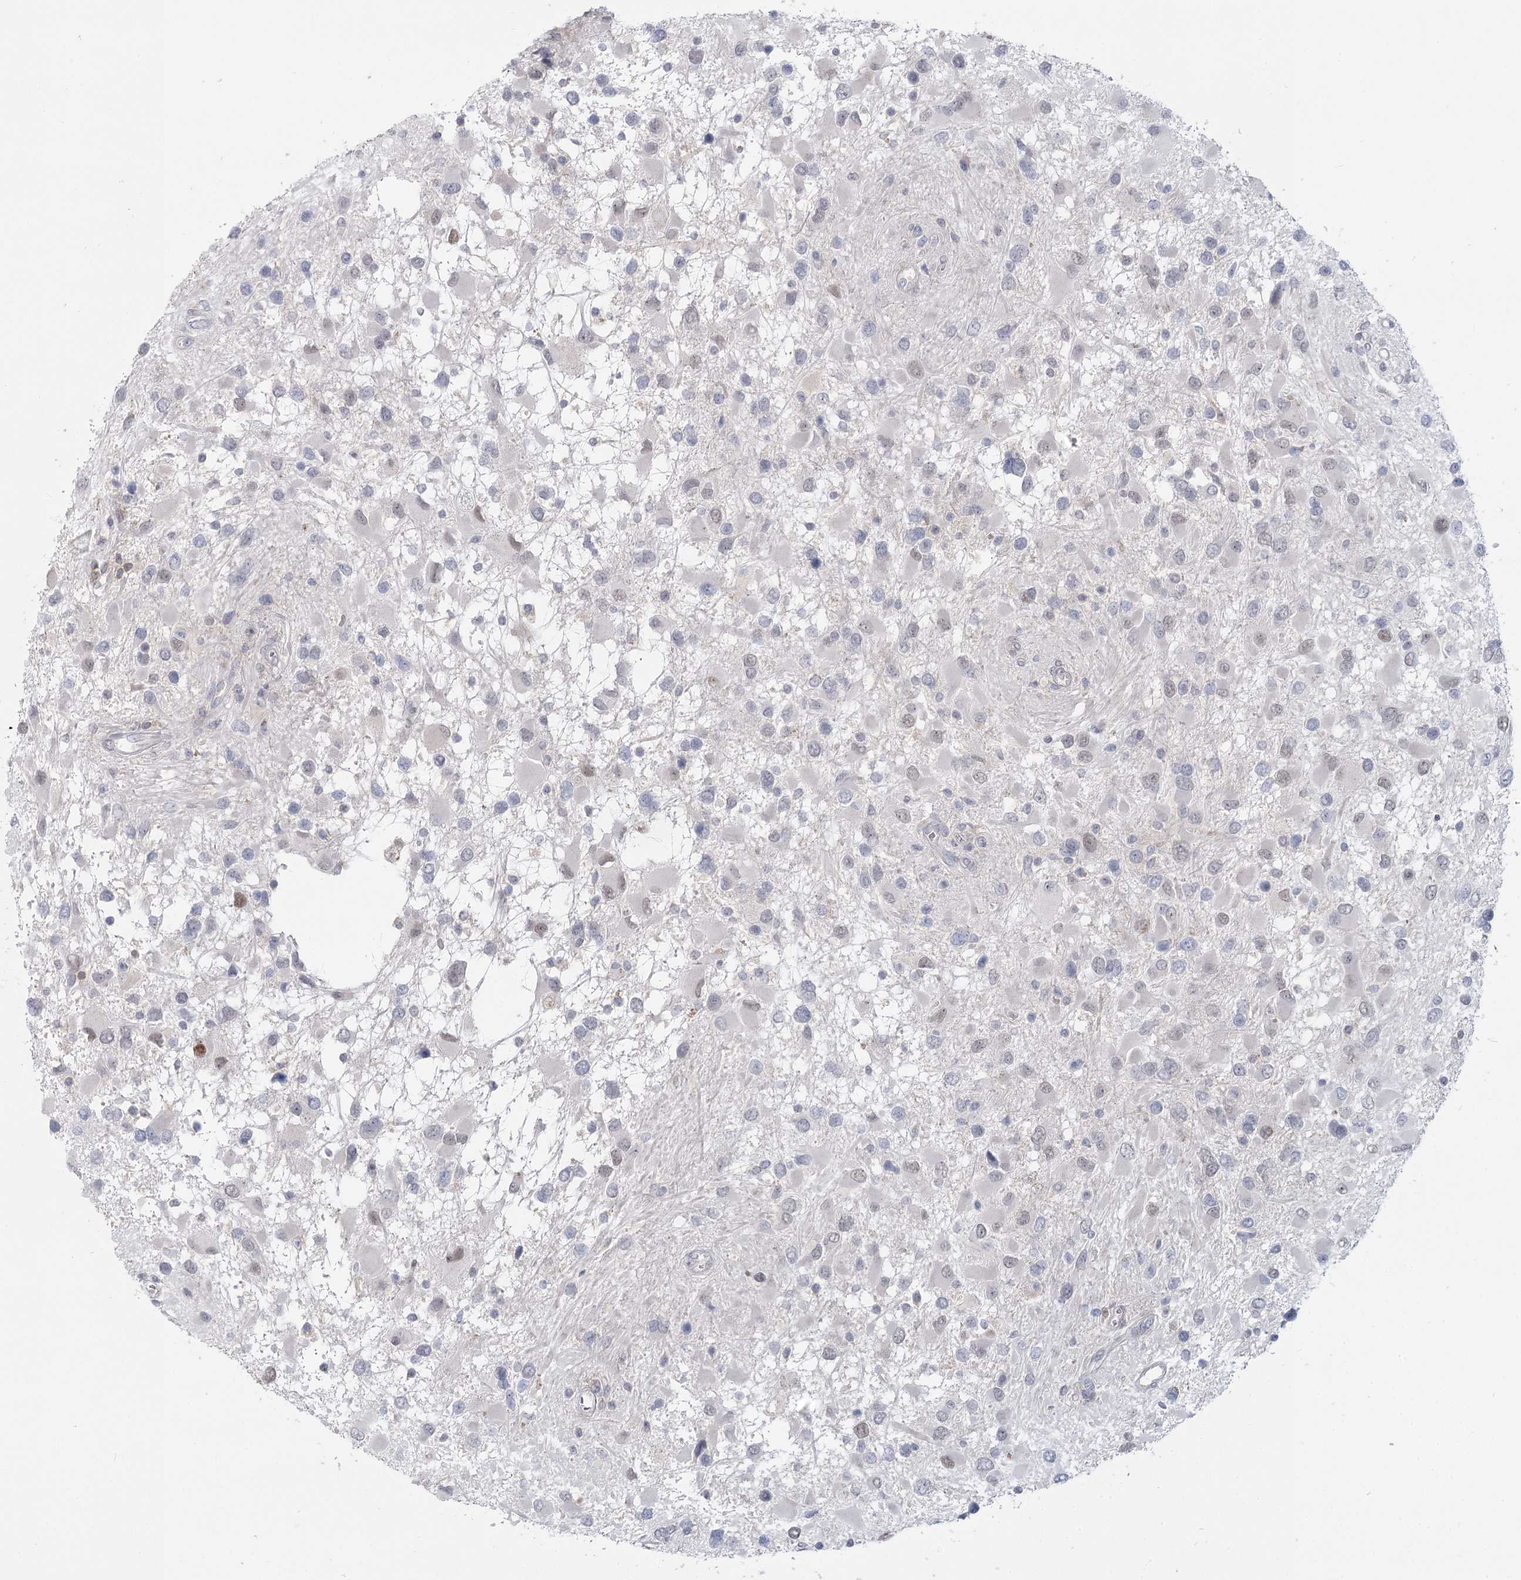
{"staining": {"intensity": "weak", "quantity": "<25%", "location": "nuclear"}, "tissue": "glioma", "cell_type": "Tumor cells", "image_type": "cancer", "snomed": [{"axis": "morphology", "description": "Glioma, malignant, High grade"}, {"axis": "topography", "description": "Brain"}], "caption": "High magnification brightfield microscopy of glioma stained with DAB (brown) and counterstained with hematoxylin (blue): tumor cells show no significant expression.", "gene": "USP11", "patient": {"sex": "male", "age": 53}}